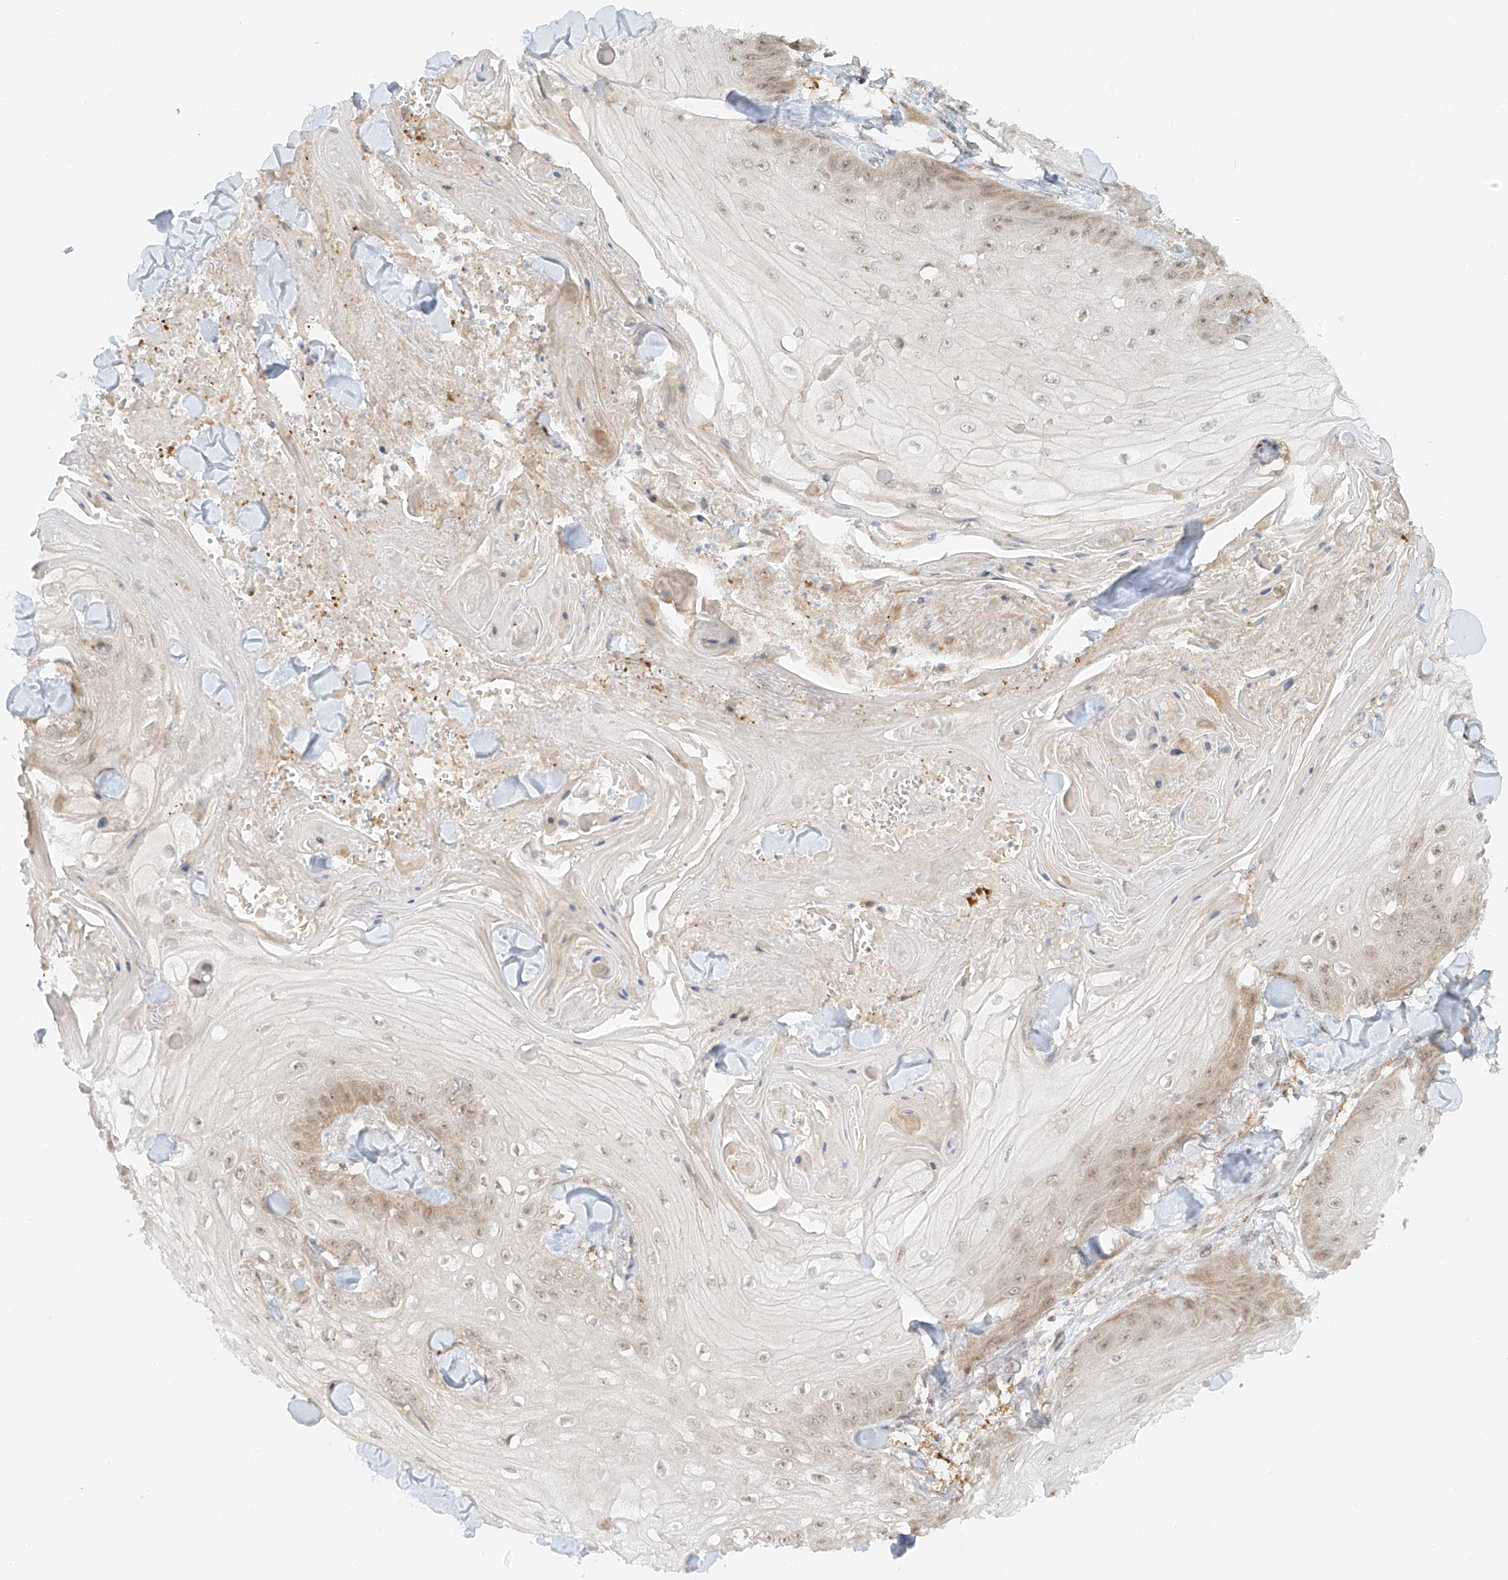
{"staining": {"intensity": "weak", "quantity": "25%-75%", "location": "cytoplasmic/membranous,nuclear"}, "tissue": "skin cancer", "cell_type": "Tumor cells", "image_type": "cancer", "snomed": [{"axis": "morphology", "description": "Squamous cell carcinoma, NOS"}, {"axis": "topography", "description": "Skin"}], "caption": "This is an image of IHC staining of squamous cell carcinoma (skin), which shows weak expression in the cytoplasmic/membranous and nuclear of tumor cells.", "gene": "MIPEP", "patient": {"sex": "male", "age": 74}}